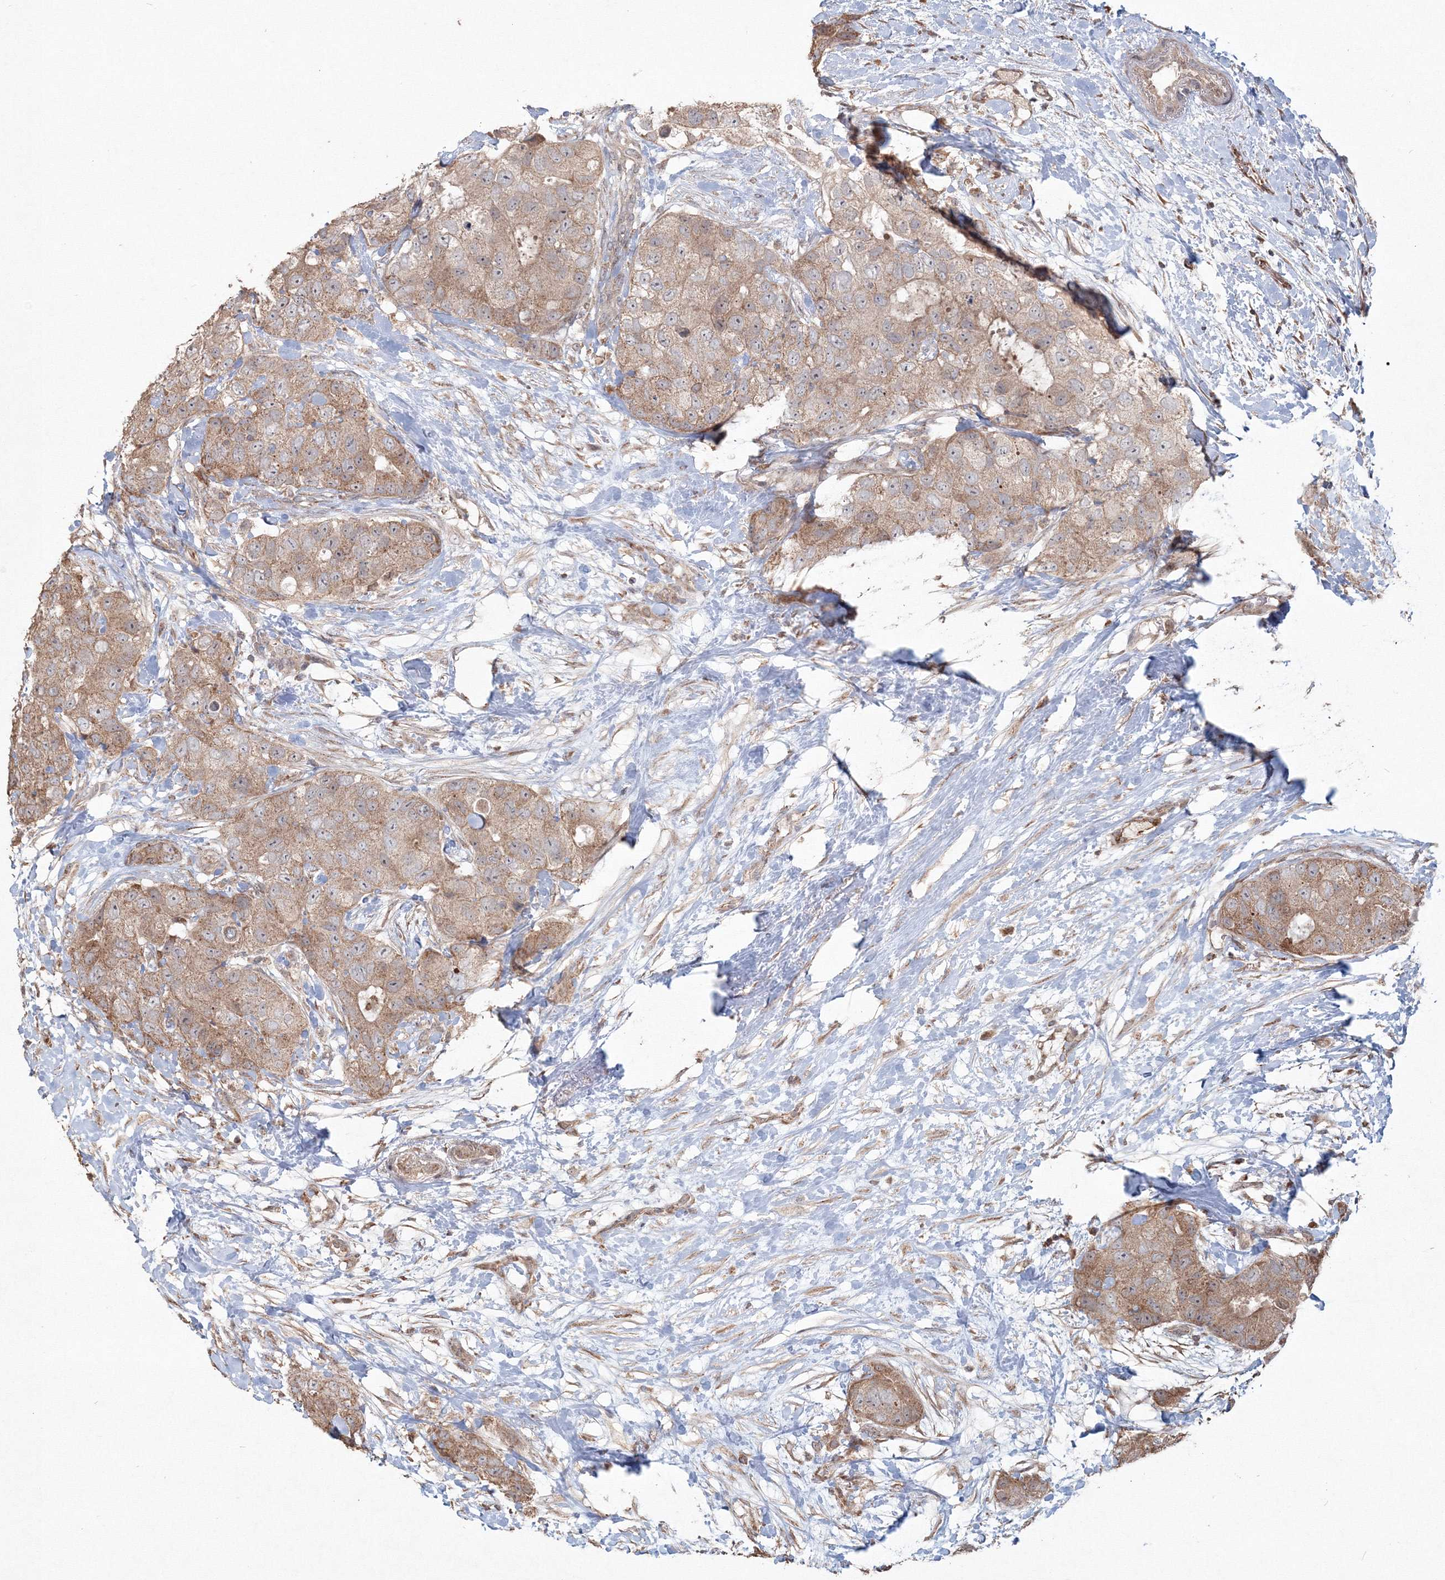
{"staining": {"intensity": "moderate", "quantity": "25%-75%", "location": "cytoplasmic/membranous"}, "tissue": "breast cancer", "cell_type": "Tumor cells", "image_type": "cancer", "snomed": [{"axis": "morphology", "description": "Duct carcinoma"}, {"axis": "topography", "description": "Breast"}], "caption": "There is medium levels of moderate cytoplasmic/membranous expression in tumor cells of breast cancer (intraductal carcinoma), as demonstrated by immunohistochemical staining (brown color).", "gene": "ANAPC16", "patient": {"sex": "female", "age": 62}}